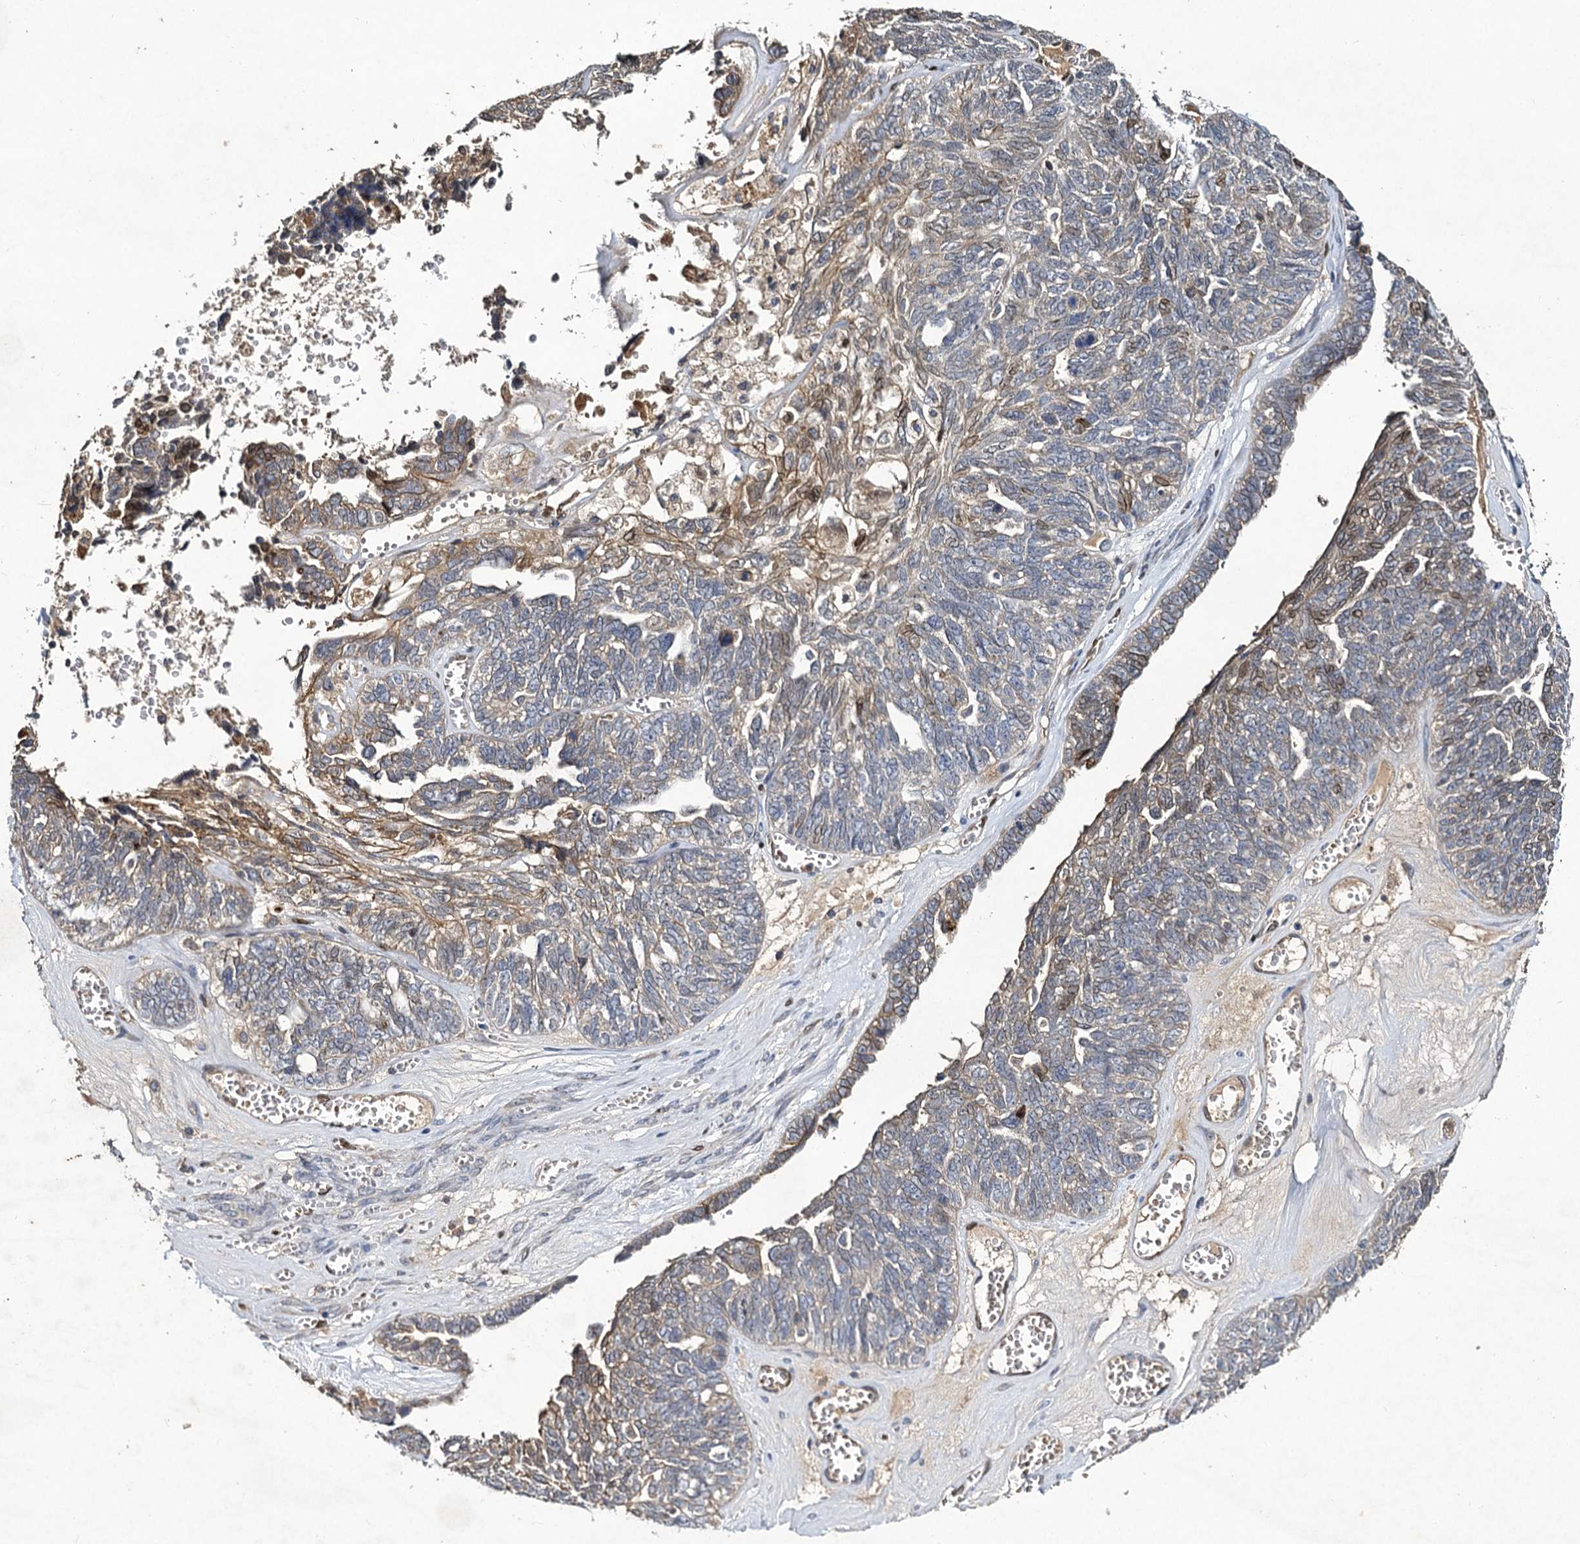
{"staining": {"intensity": "weak", "quantity": "25%-75%", "location": "cytoplasmic/membranous"}, "tissue": "ovarian cancer", "cell_type": "Tumor cells", "image_type": "cancer", "snomed": [{"axis": "morphology", "description": "Cystadenocarcinoma, serous, NOS"}, {"axis": "topography", "description": "Ovary"}], "caption": "High-power microscopy captured an IHC photomicrograph of serous cystadenocarcinoma (ovarian), revealing weak cytoplasmic/membranous expression in approximately 25%-75% of tumor cells.", "gene": "SLC11A2", "patient": {"sex": "female", "age": 79}}